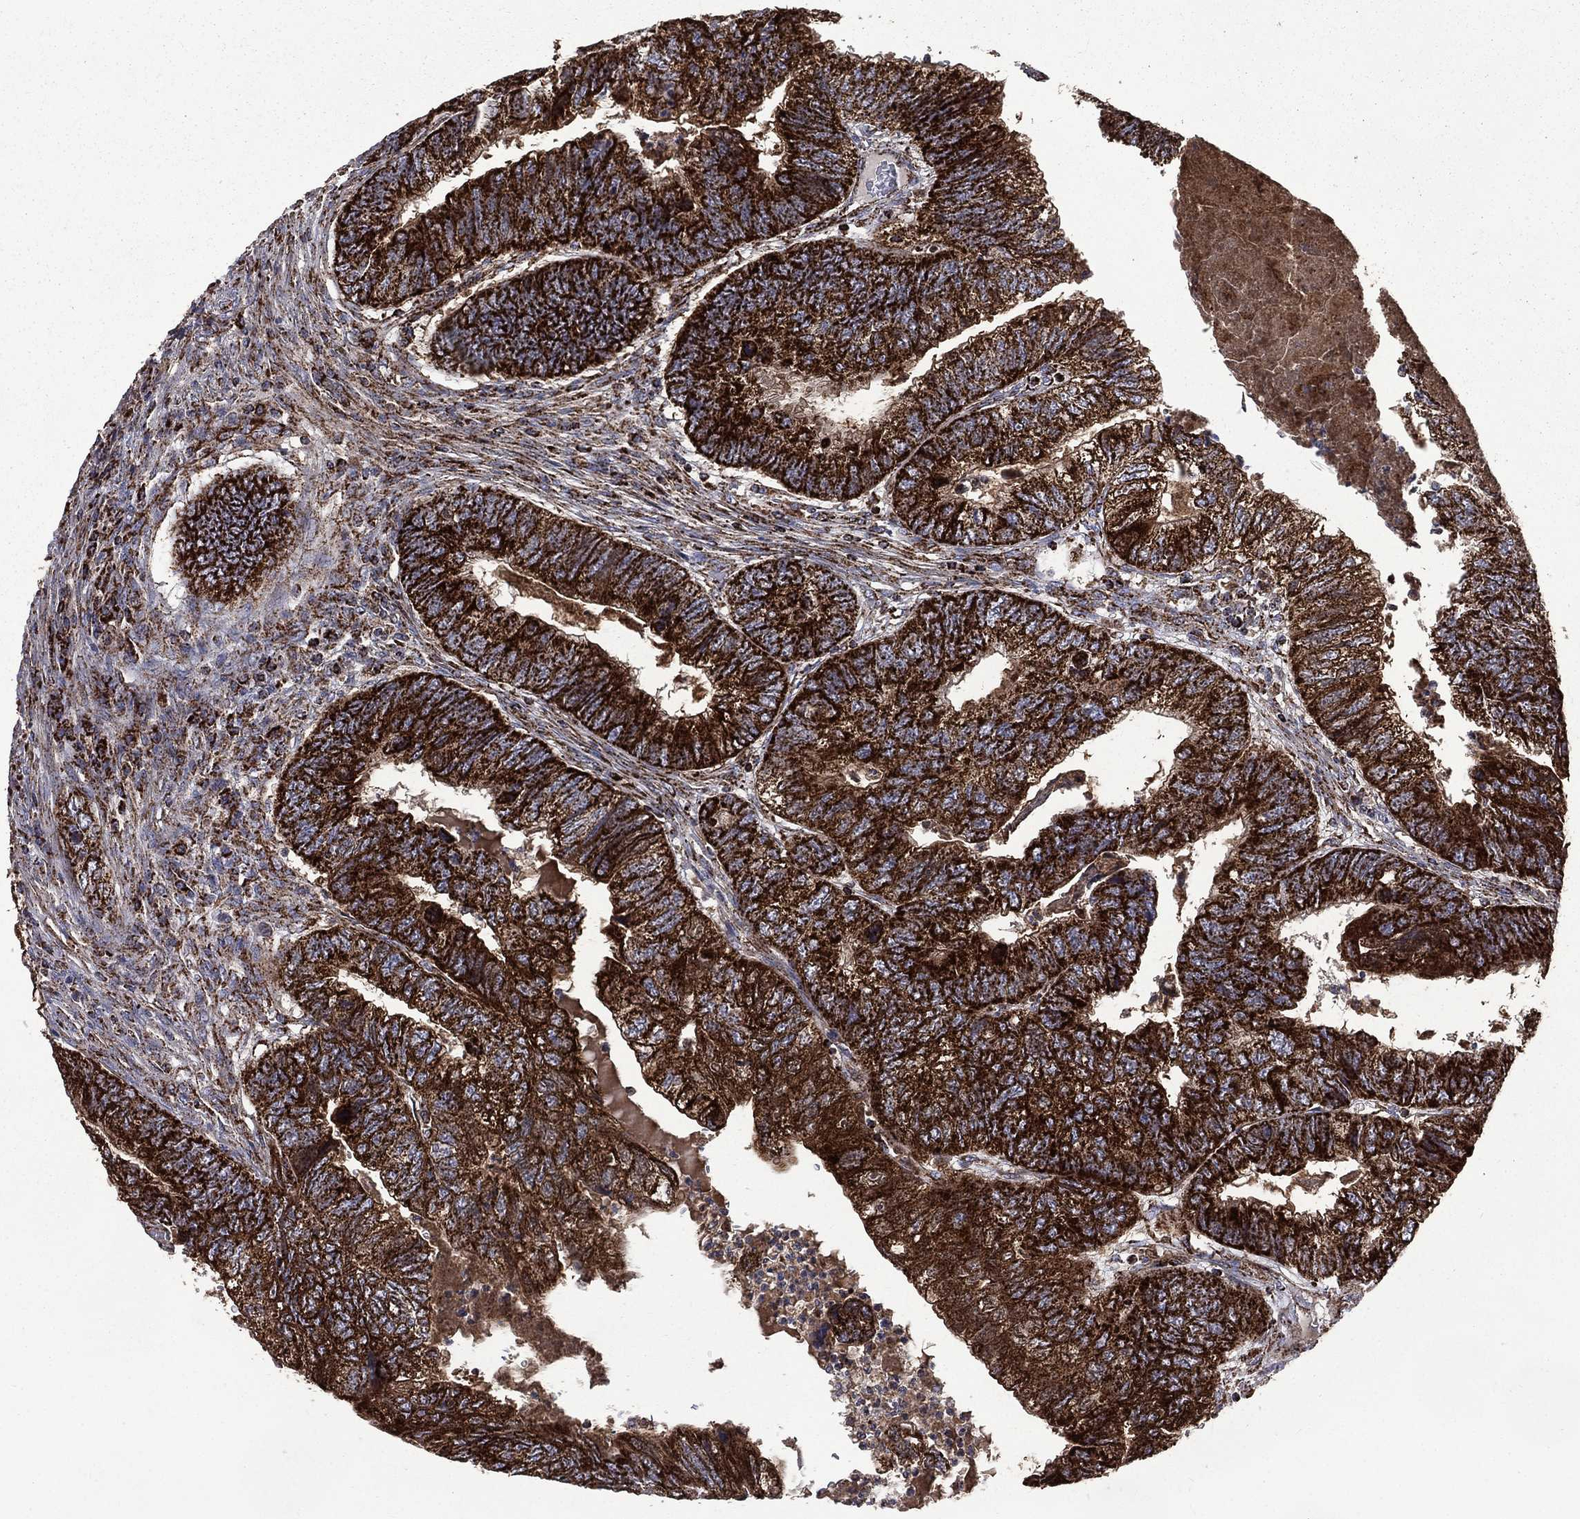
{"staining": {"intensity": "strong", "quantity": ">75%", "location": "cytoplasmic/membranous"}, "tissue": "colorectal cancer", "cell_type": "Tumor cells", "image_type": "cancer", "snomed": [{"axis": "morphology", "description": "Adenocarcinoma, NOS"}, {"axis": "topography", "description": "Colon"}], "caption": "Human adenocarcinoma (colorectal) stained for a protein (brown) exhibits strong cytoplasmic/membranous positive staining in approximately >75% of tumor cells.", "gene": "GOT2", "patient": {"sex": "female", "age": 67}}